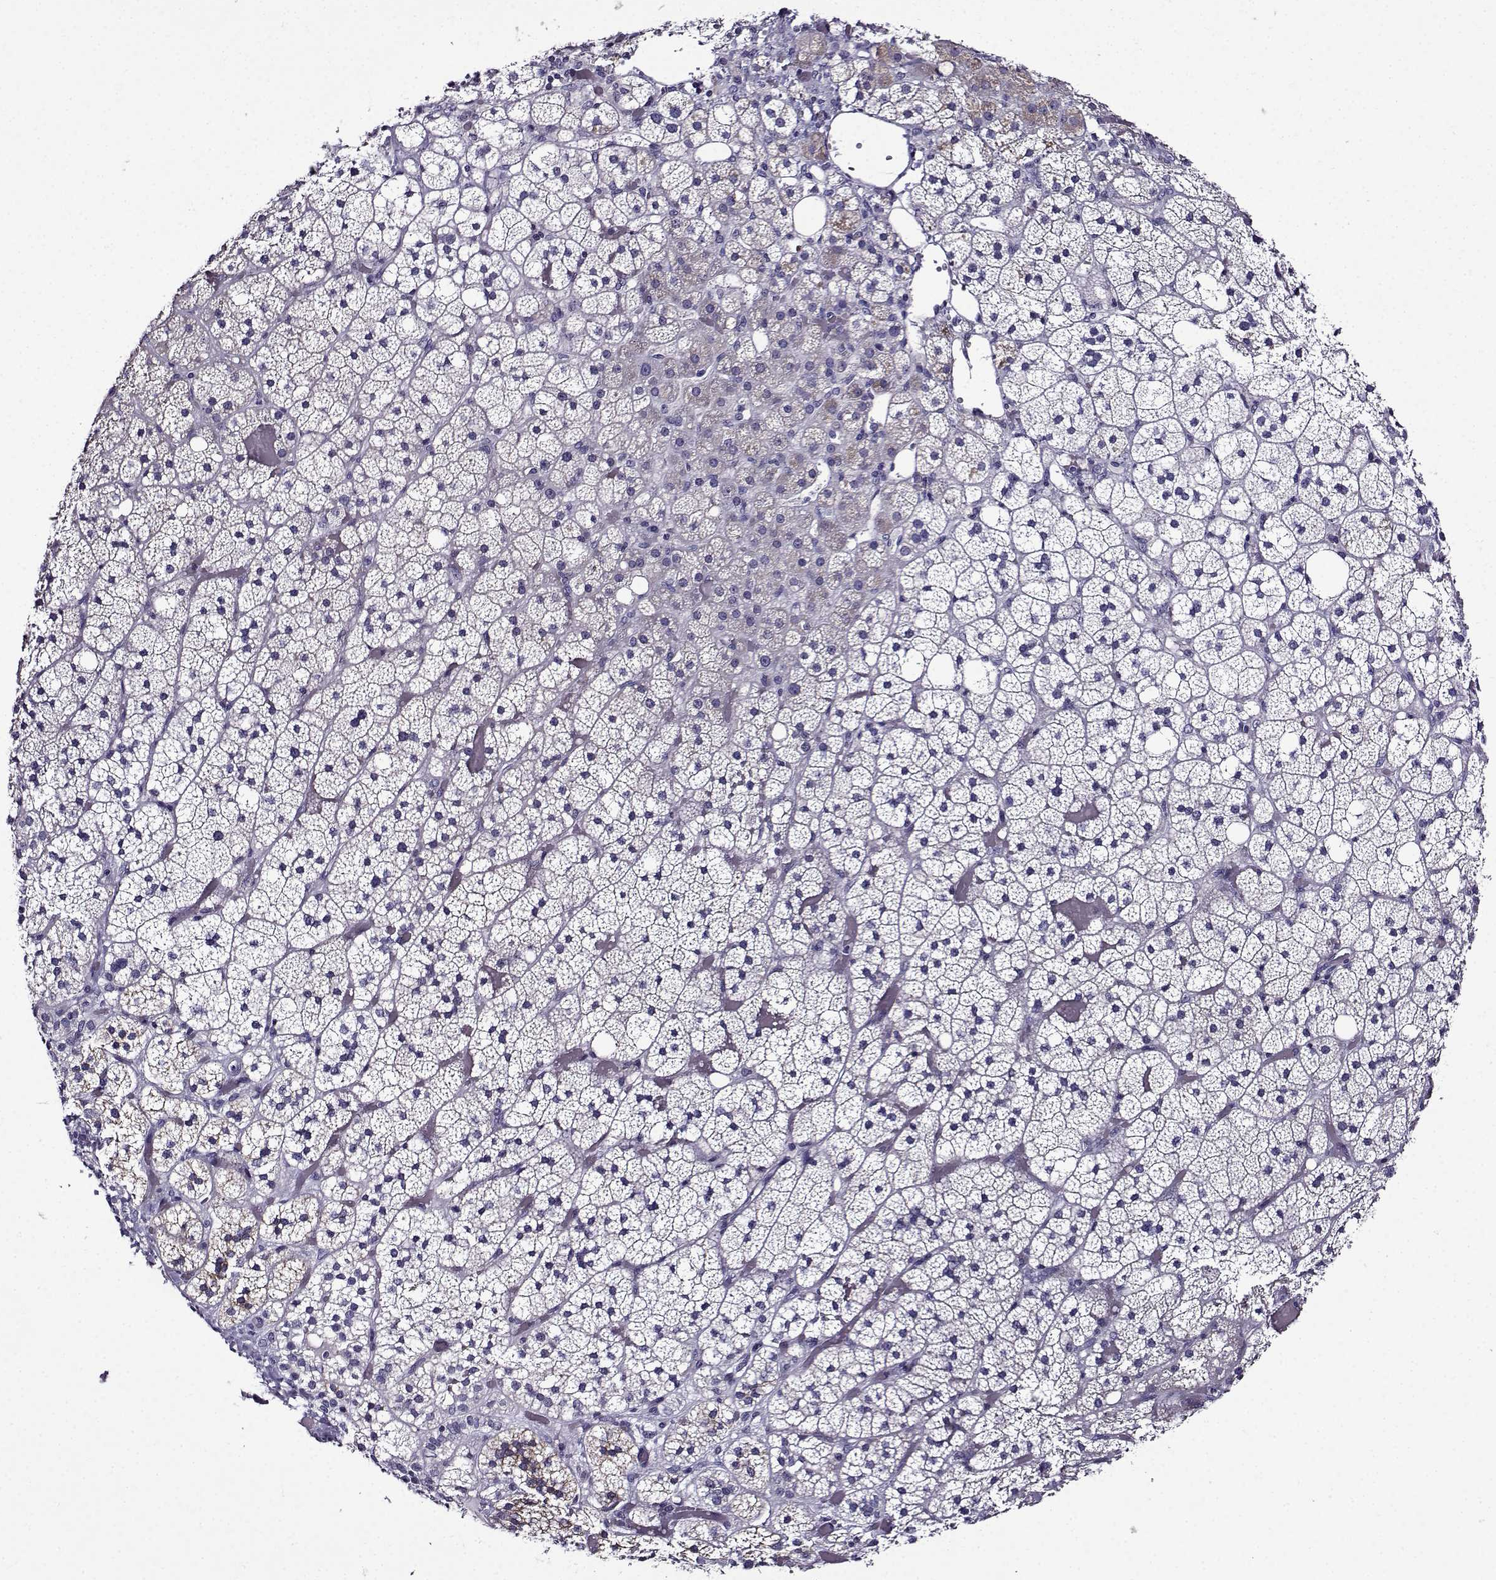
{"staining": {"intensity": "negative", "quantity": "none", "location": "none"}, "tissue": "adrenal gland", "cell_type": "Glandular cells", "image_type": "normal", "snomed": [{"axis": "morphology", "description": "Normal tissue, NOS"}, {"axis": "topography", "description": "Adrenal gland"}], "caption": "This micrograph is of normal adrenal gland stained with immunohistochemistry (IHC) to label a protein in brown with the nuclei are counter-stained blue. There is no staining in glandular cells. The staining was performed using DAB (3,3'-diaminobenzidine) to visualize the protein expression in brown, while the nuclei were stained in blue with hematoxylin (Magnification: 20x).", "gene": "TMEM266", "patient": {"sex": "male", "age": 53}}